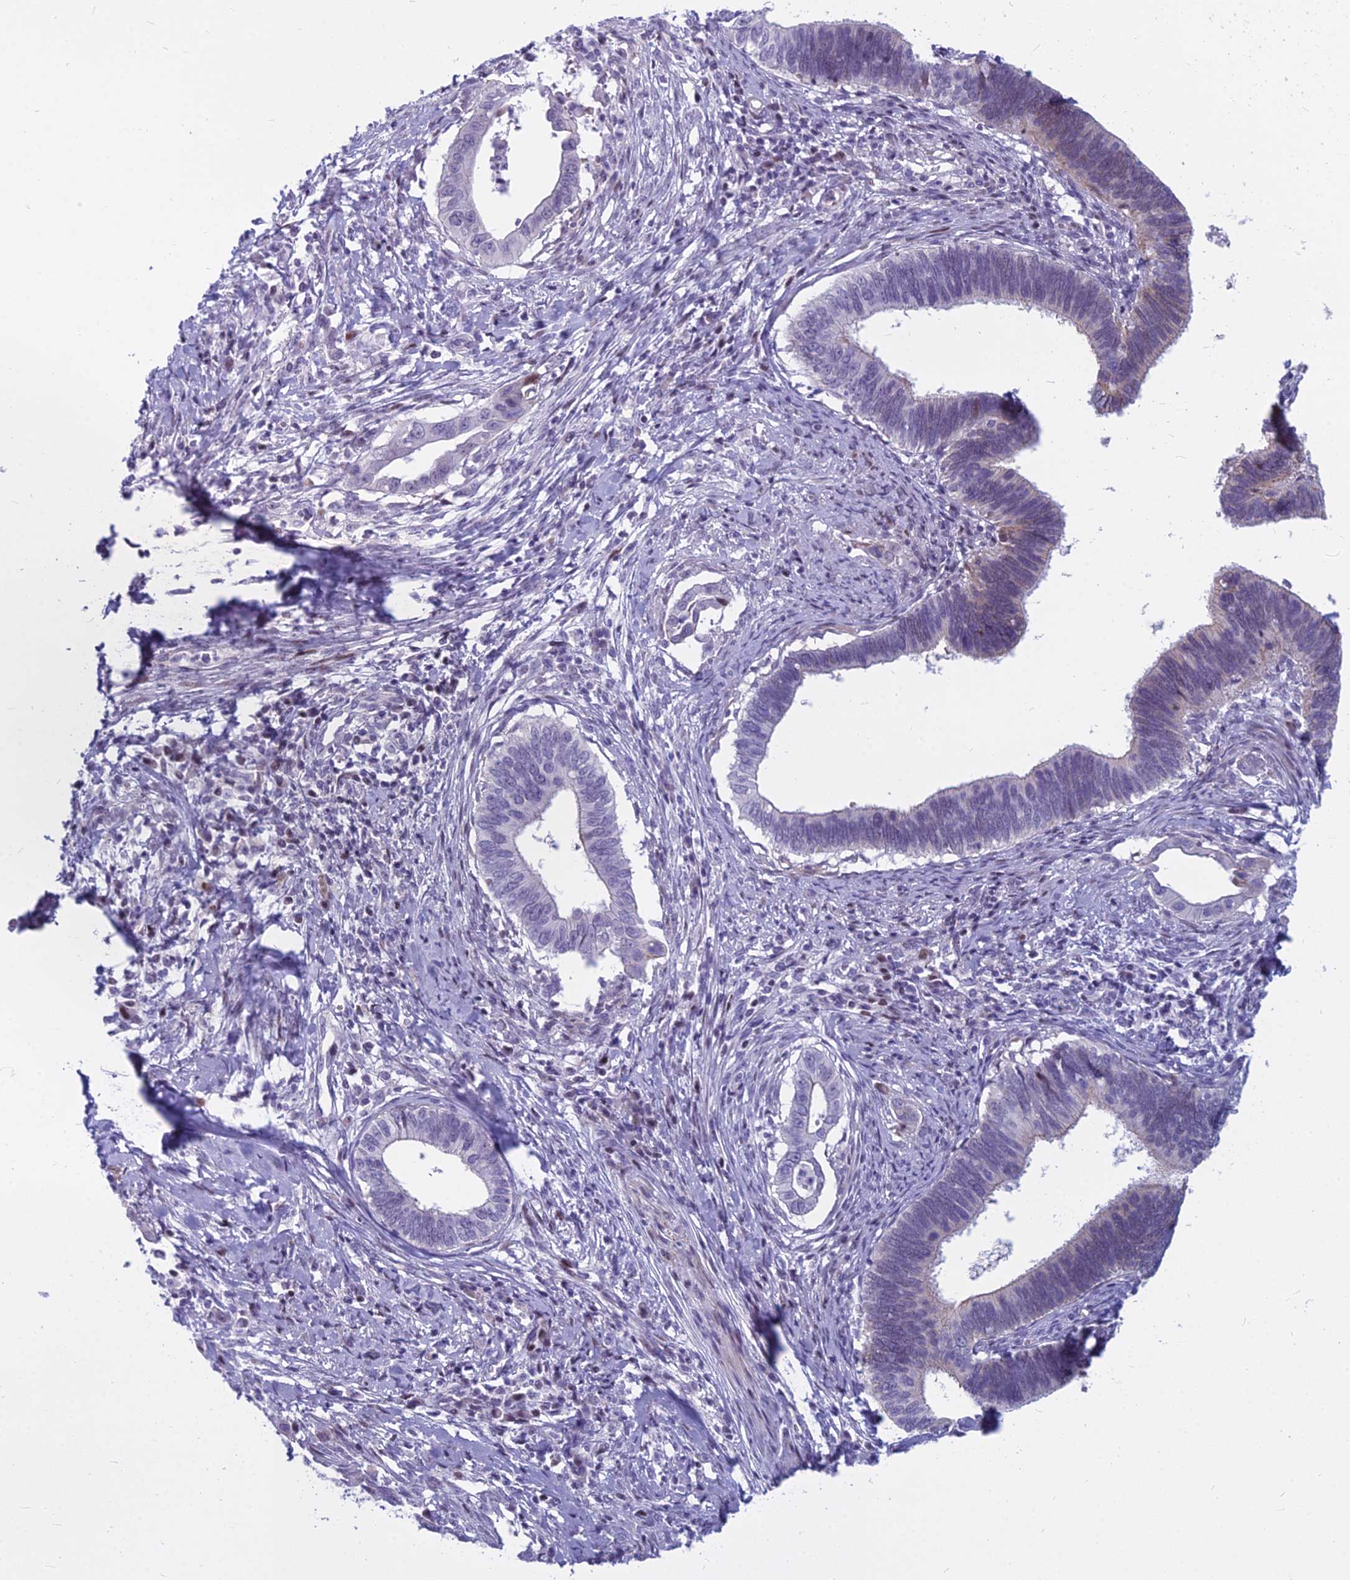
{"staining": {"intensity": "negative", "quantity": "none", "location": "none"}, "tissue": "cervical cancer", "cell_type": "Tumor cells", "image_type": "cancer", "snomed": [{"axis": "morphology", "description": "Adenocarcinoma, NOS"}, {"axis": "topography", "description": "Cervix"}], "caption": "Tumor cells show no significant protein positivity in cervical cancer (adenocarcinoma). The staining is performed using DAB brown chromogen with nuclei counter-stained in using hematoxylin.", "gene": "MYBPC2", "patient": {"sex": "female", "age": 42}}